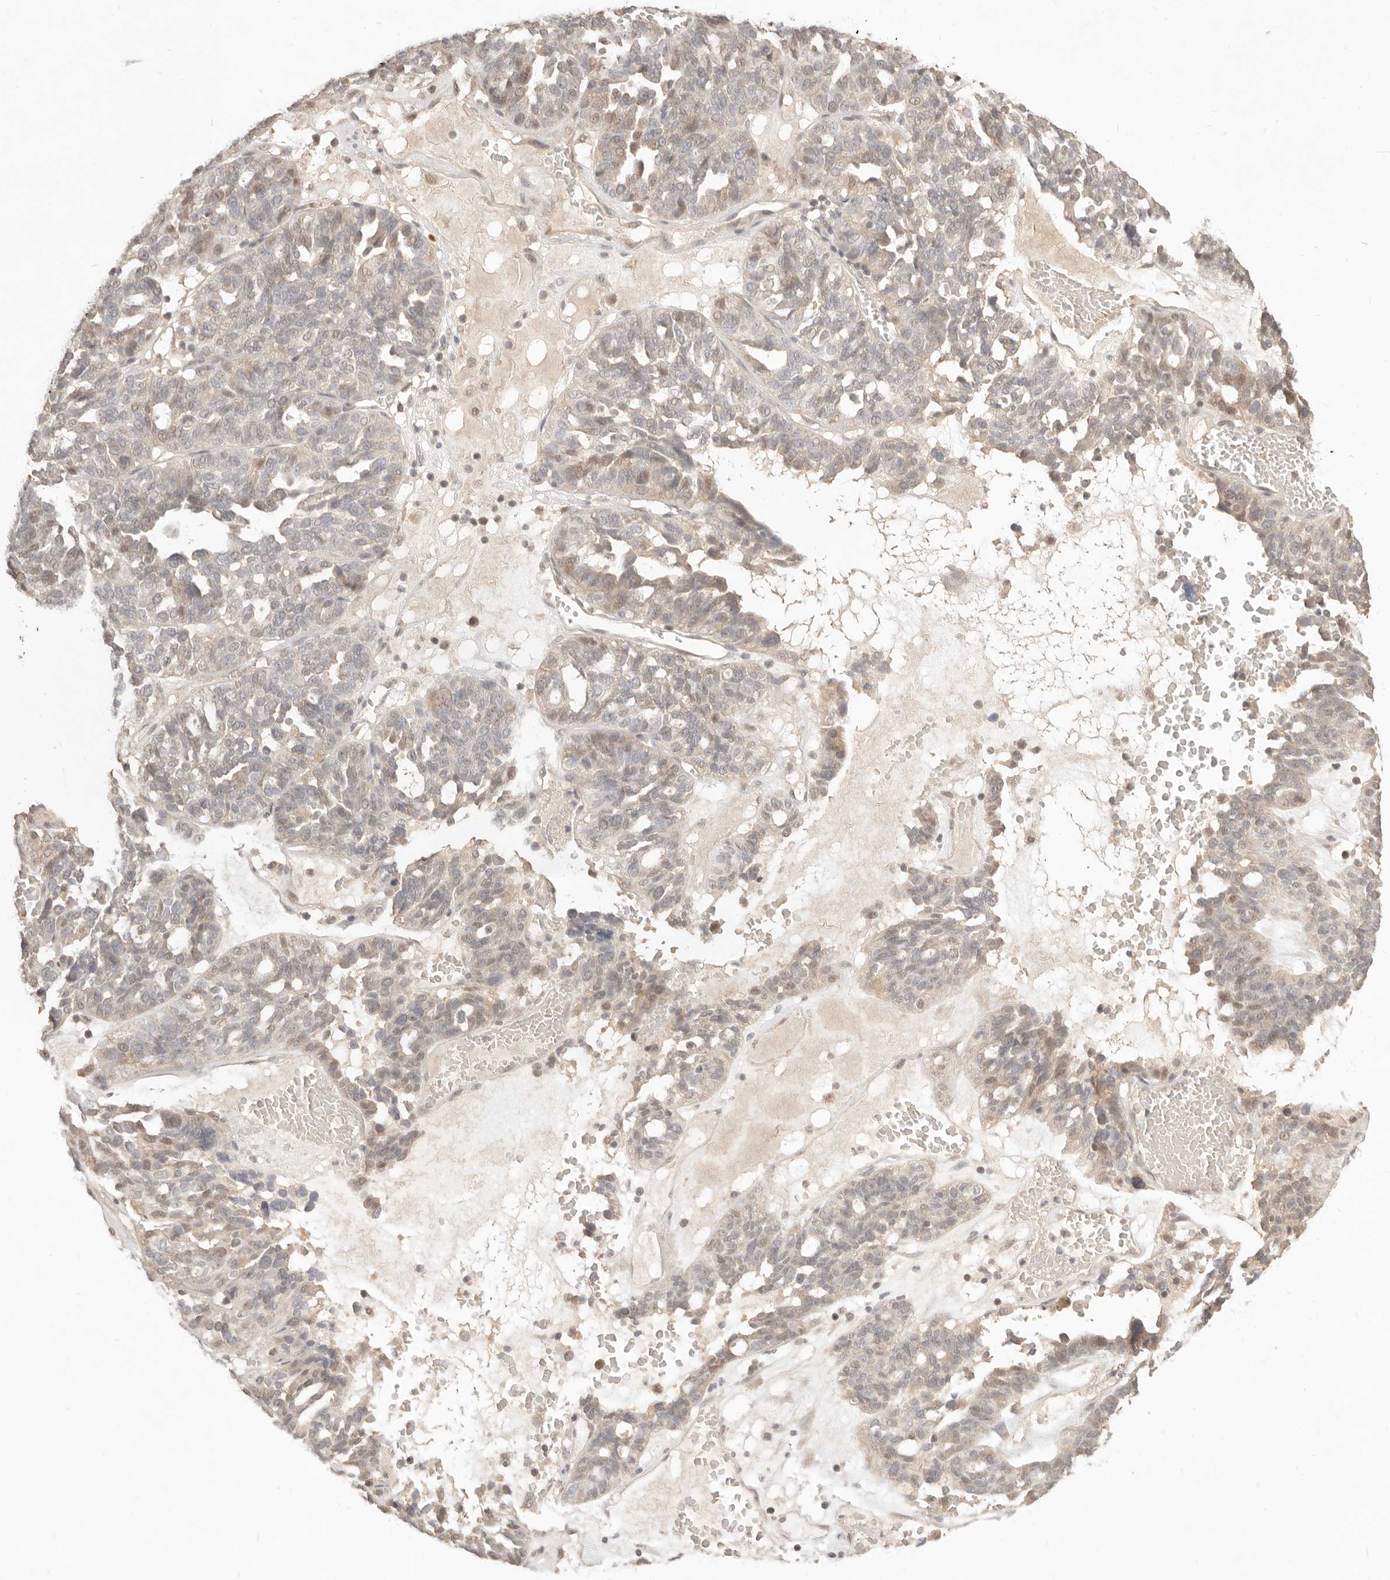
{"staining": {"intensity": "weak", "quantity": "25%-75%", "location": "cytoplasmic/membranous,nuclear"}, "tissue": "ovarian cancer", "cell_type": "Tumor cells", "image_type": "cancer", "snomed": [{"axis": "morphology", "description": "Cystadenocarcinoma, serous, NOS"}, {"axis": "topography", "description": "Ovary"}], "caption": "Immunohistochemical staining of human ovarian cancer (serous cystadenocarcinoma) exhibits low levels of weak cytoplasmic/membranous and nuclear protein staining in approximately 25%-75% of tumor cells.", "gene": "MEP1A", "patient": {"sex": "female", "age": 59}}